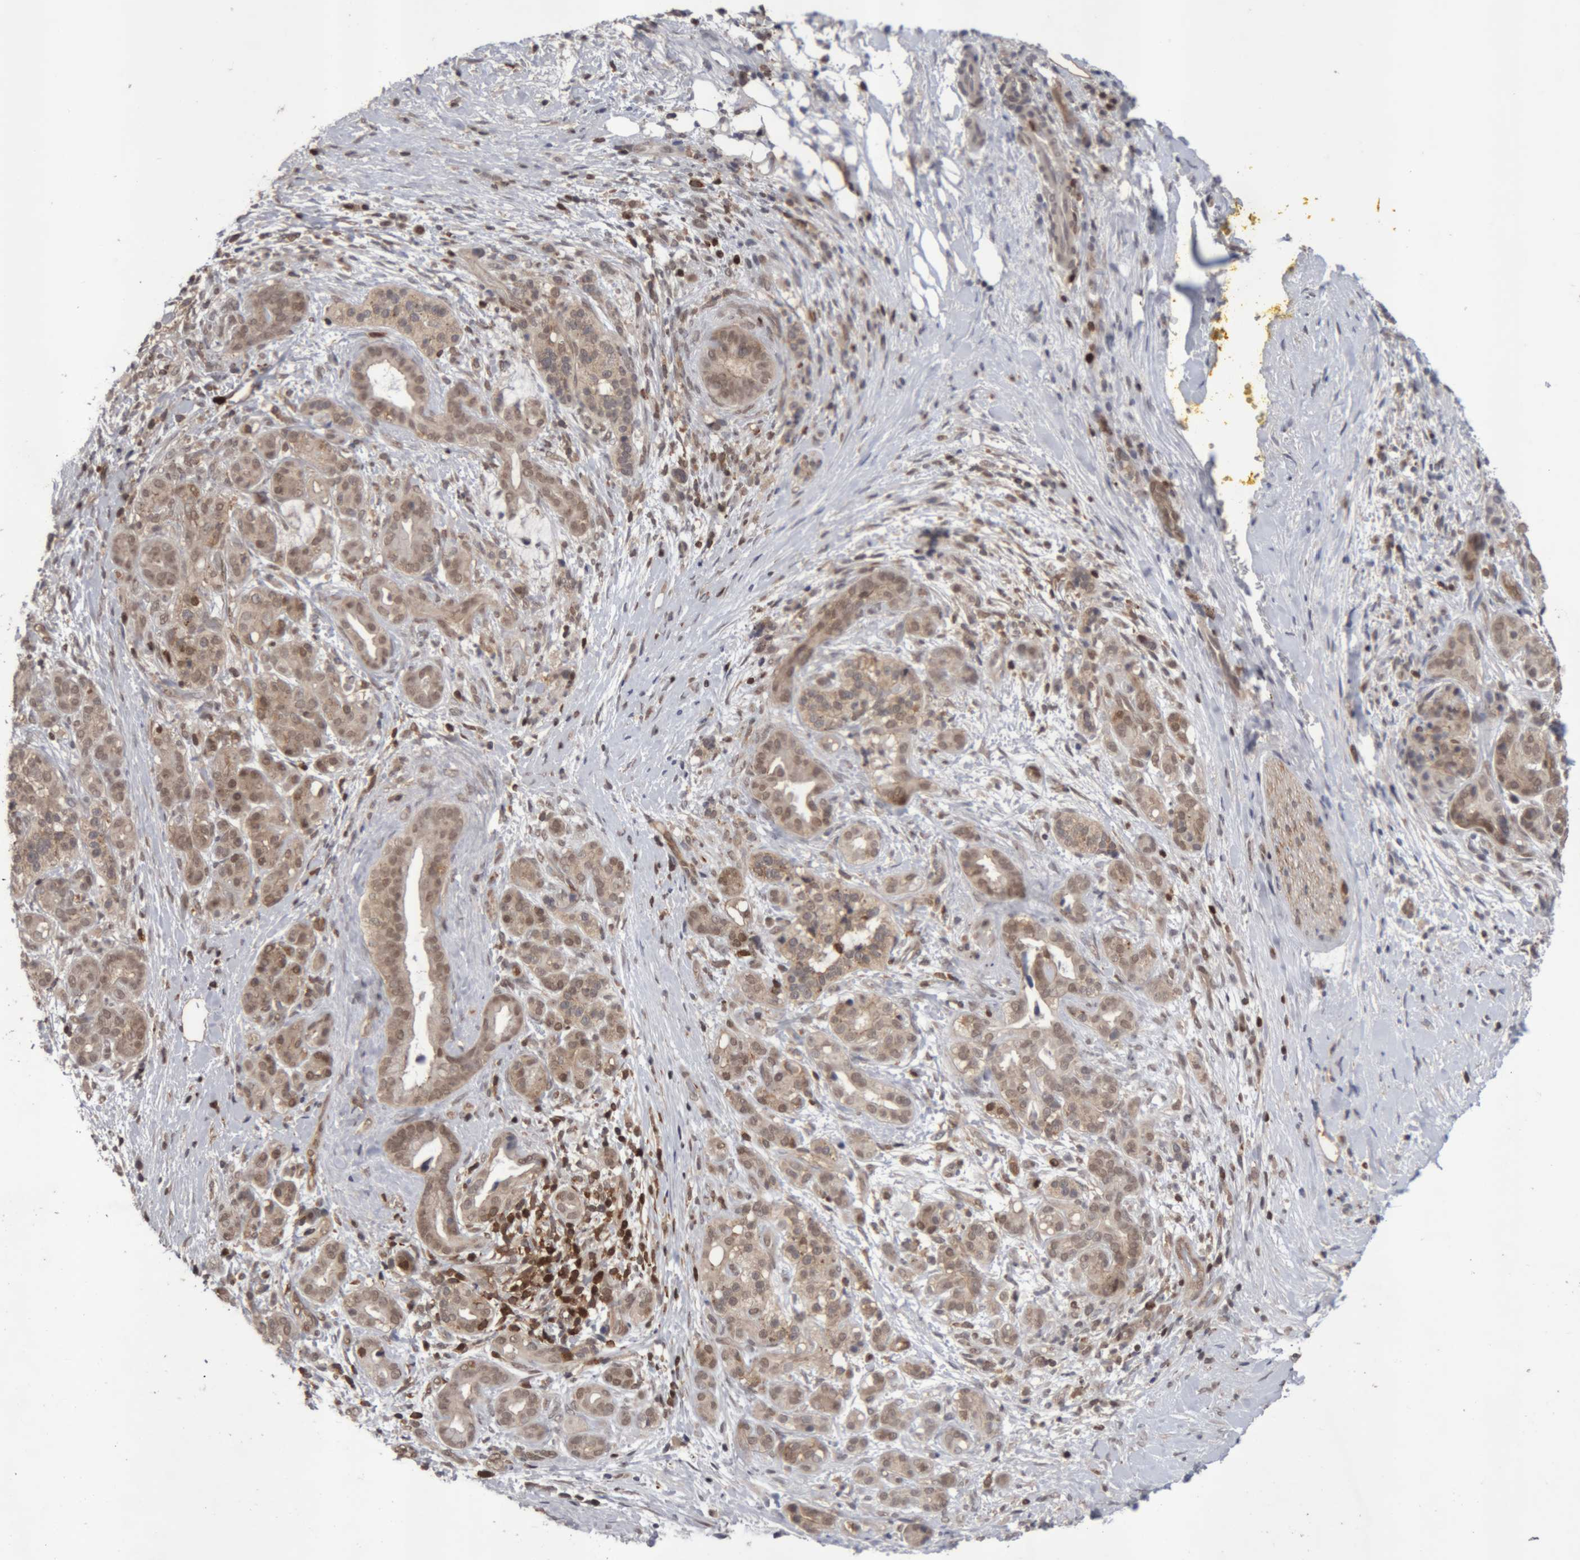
{"staining": {"intensity": "moderate", "quantity": ">75%", "location": "cytoplasmic/membranous,nuclear"}, "tissue": "pancreatic cancer", "cell_type": "Tumor cells", "image_type": "cancer", "snomed": [{"axis": "morphology", "description": "Adenocarcinoma, NOS"}, {"axis": "topography", "description": "Pancreas"}], "caption": "This photomicrograph displays adenocarcinoma (pancreatic) stained with IHC to label a protein in brown. The cytoplasmic/membranous and nuclear of tumor cells show moderate positivity for the protein. Nuclei are counter-stained blue.", "gene": "NFATC2", "patient": {"sex": "male", "age": 58}}